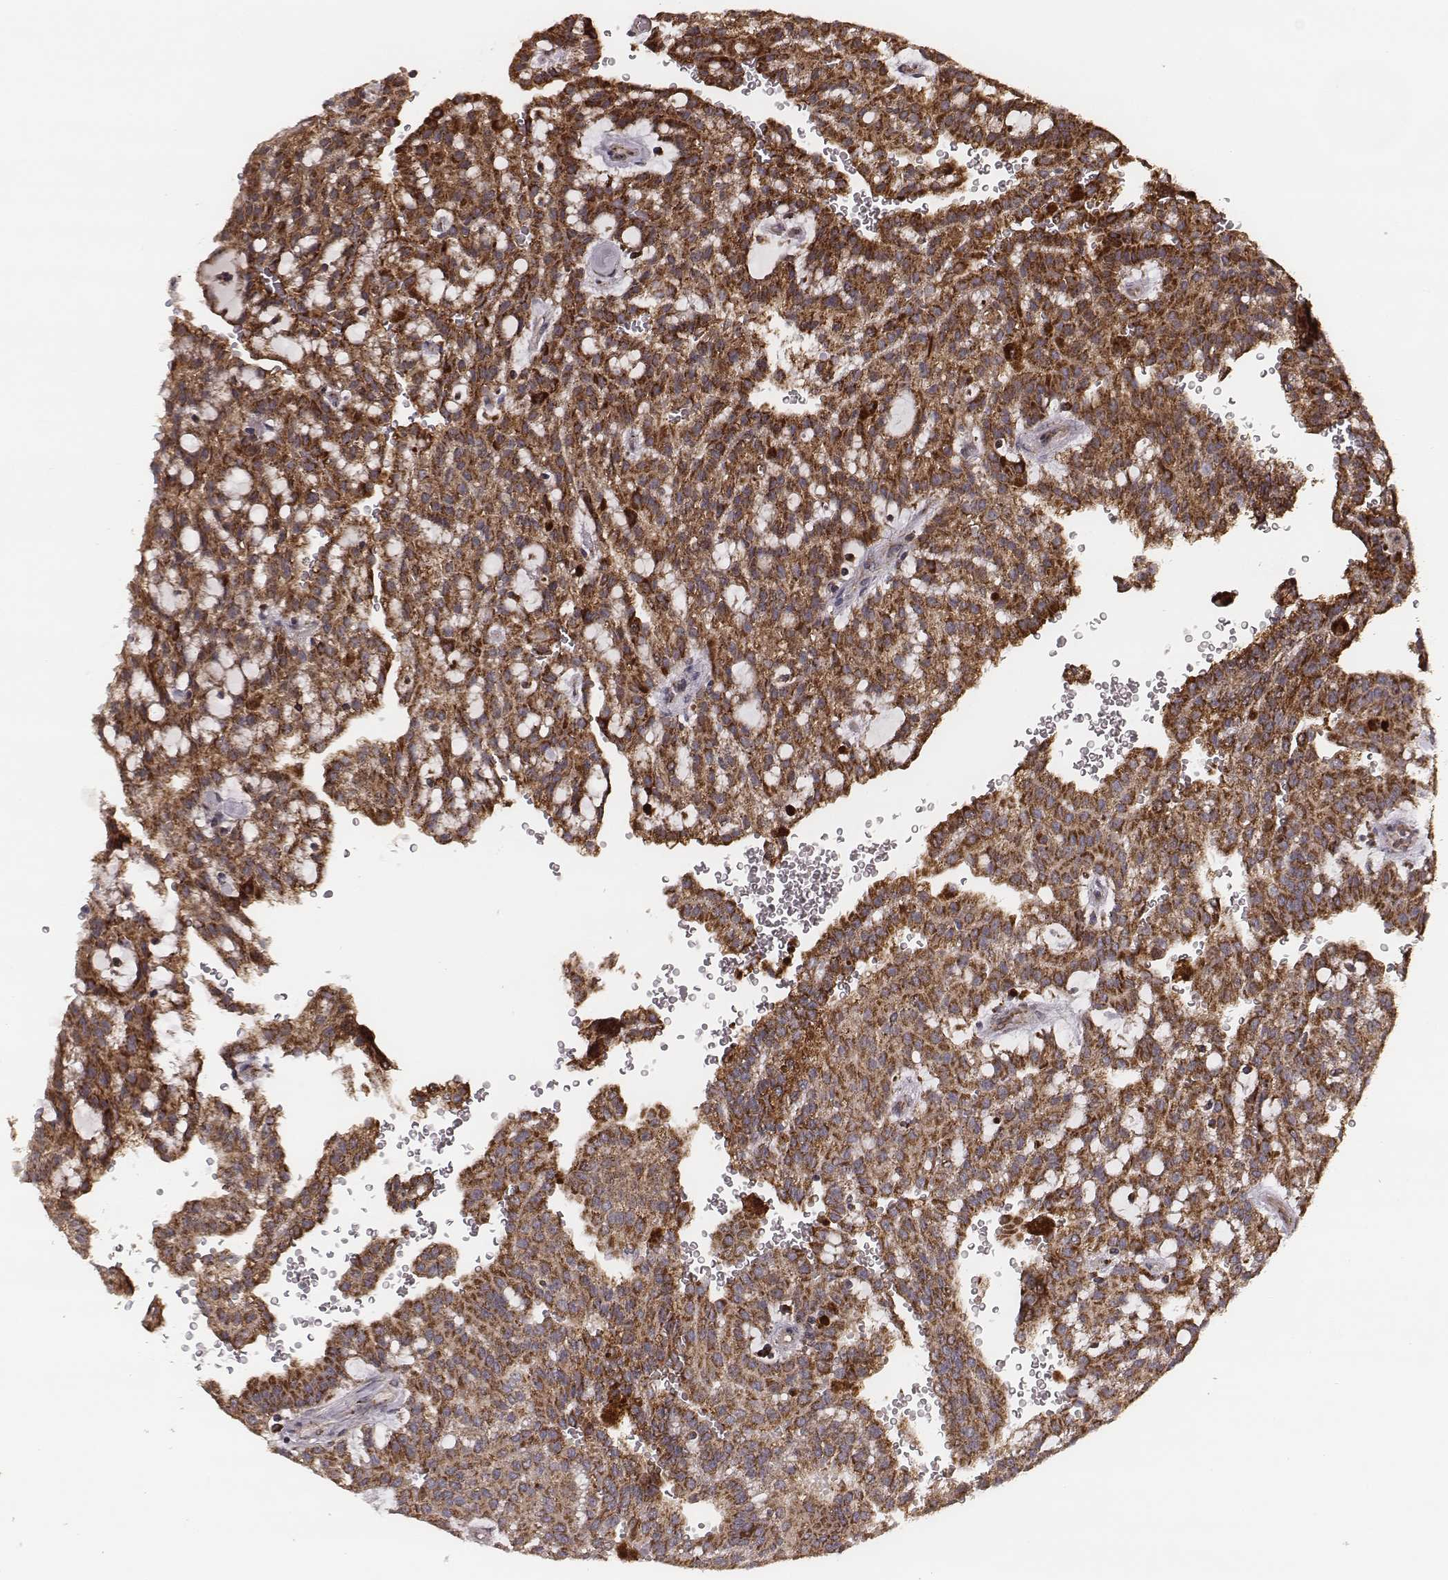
{"staining": {"intensity": "moderate", "quantity": ">75%", "location": "cytoplasmic/membranous"}, "tissue": "renal cancer", "cell_type": "Tumor cells", "image_type": "cancer", "snomed": [{"axis": "morphology", "description": "Adenocarcinoma, NOS"}, {"axis": "topography", "description": "Kidney"}], "caption": "High-magnification brightfield microscopy of adenocarcinoma (renal) stained with DAB (3,3'-diaminobenzidine) (brown) and counterstained with hematoxylin (blue). tumor cells exhibit moderate cytoplasmic/membranous staining is identified in about>75% of cells.", "gene": "ZDHHC21", "patient": {"sex": "male", "age": 63}}